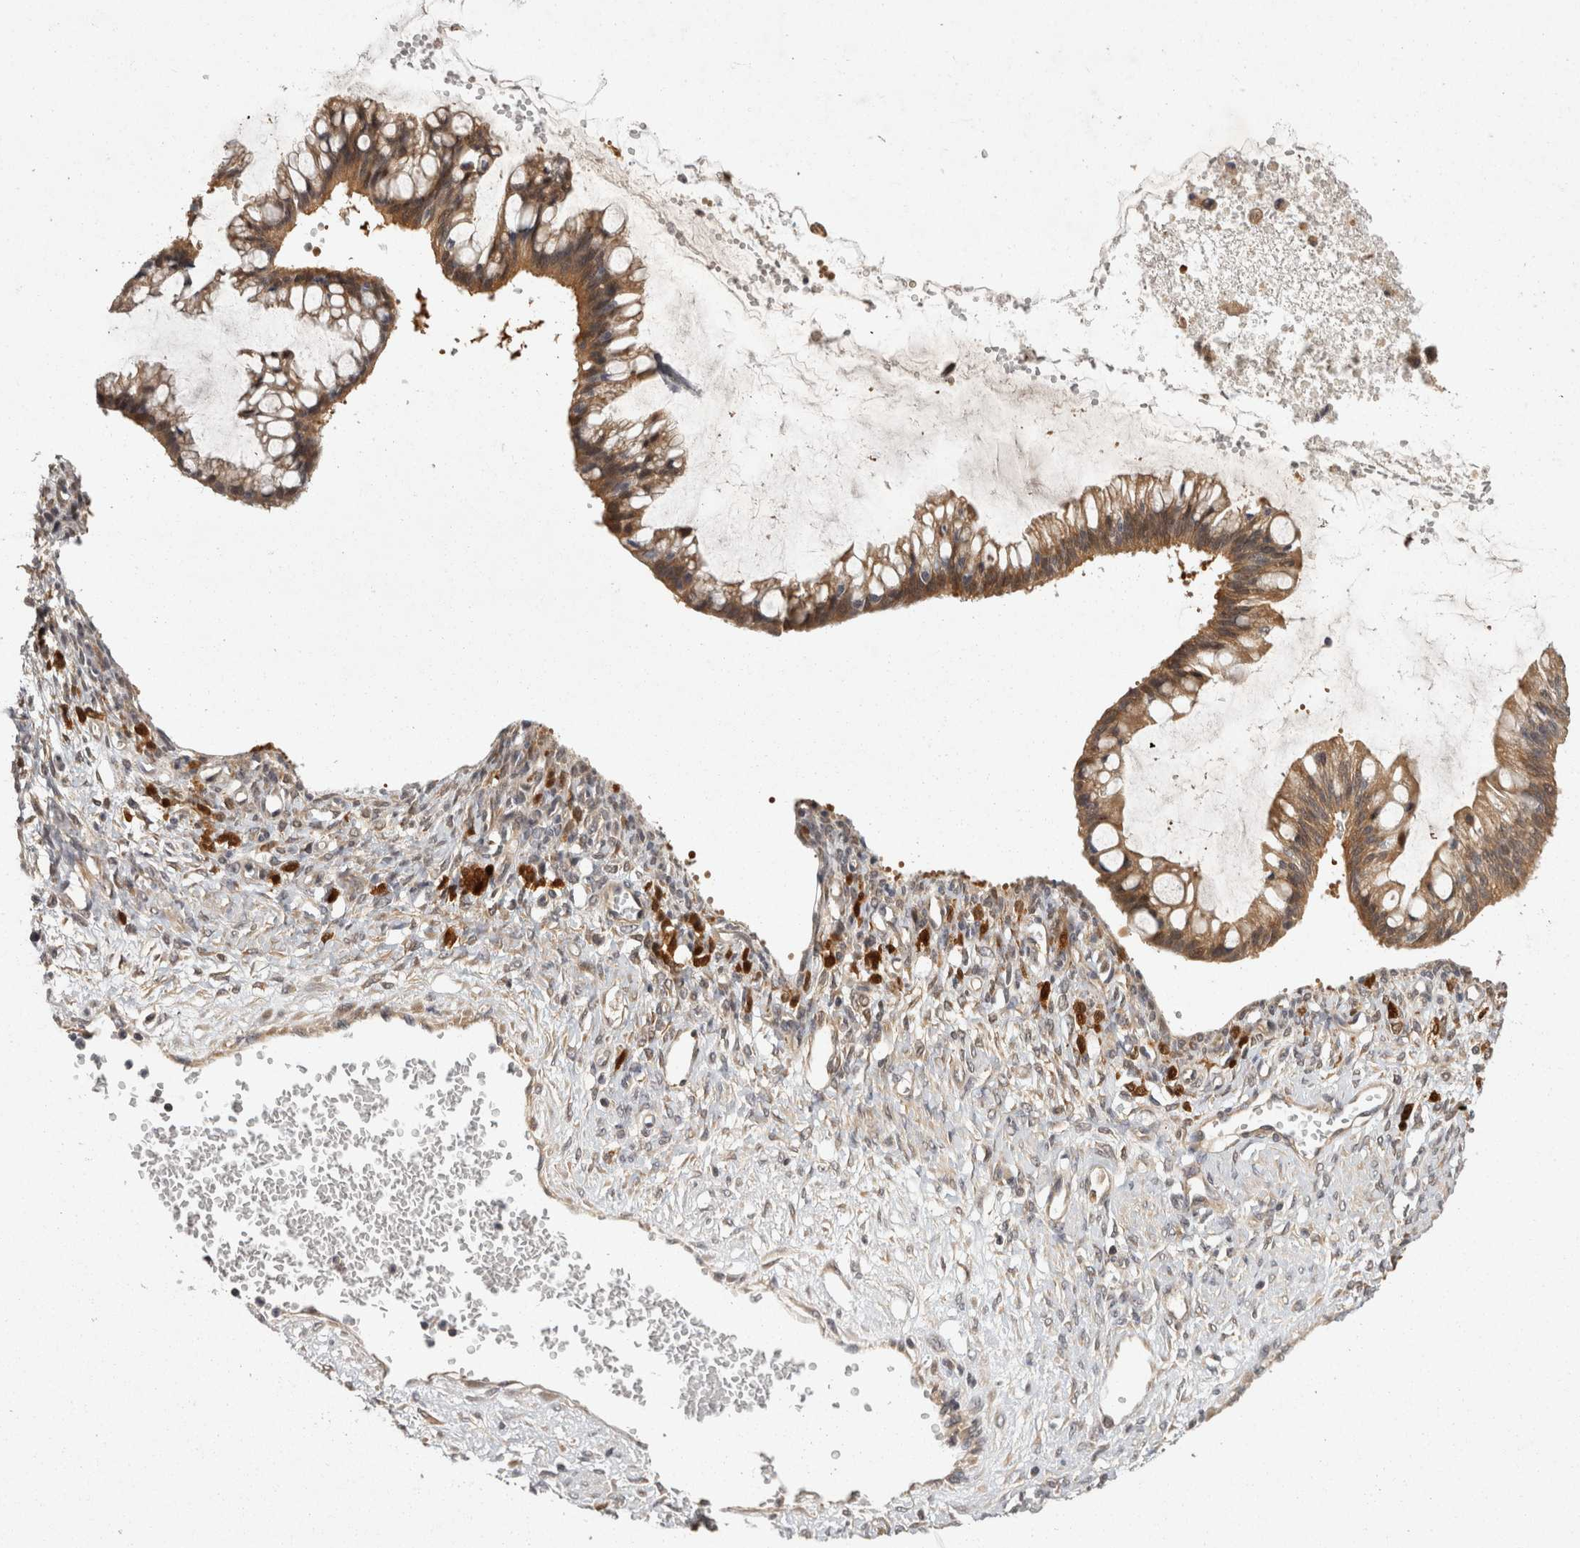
{"staining": {"intensity": "moderate", "quantity": ">75%", "location": "cytoplasmic/membranous"}, "tissue": "ovarian cancer", "cell_type": "Tumor cells", "image_type": "cancer", "snomed": [{"axis": "morphology", "description": "Cystadenocarcinoma, mucinous, NOS"}, {"axis": "topography", "description": "Ovary"}], "caption": "Immunohistochemical staining of human ovarian cancer (mucinous cystadenocarcinoma) exhibits moderate cytoplasmic/membranous protein positivity in about >75% of tumor cells. (IHC, brightfield microscopy, high magnification).", "gene": "ACAT2", "patient": {"sex": "female", "age": 73}}